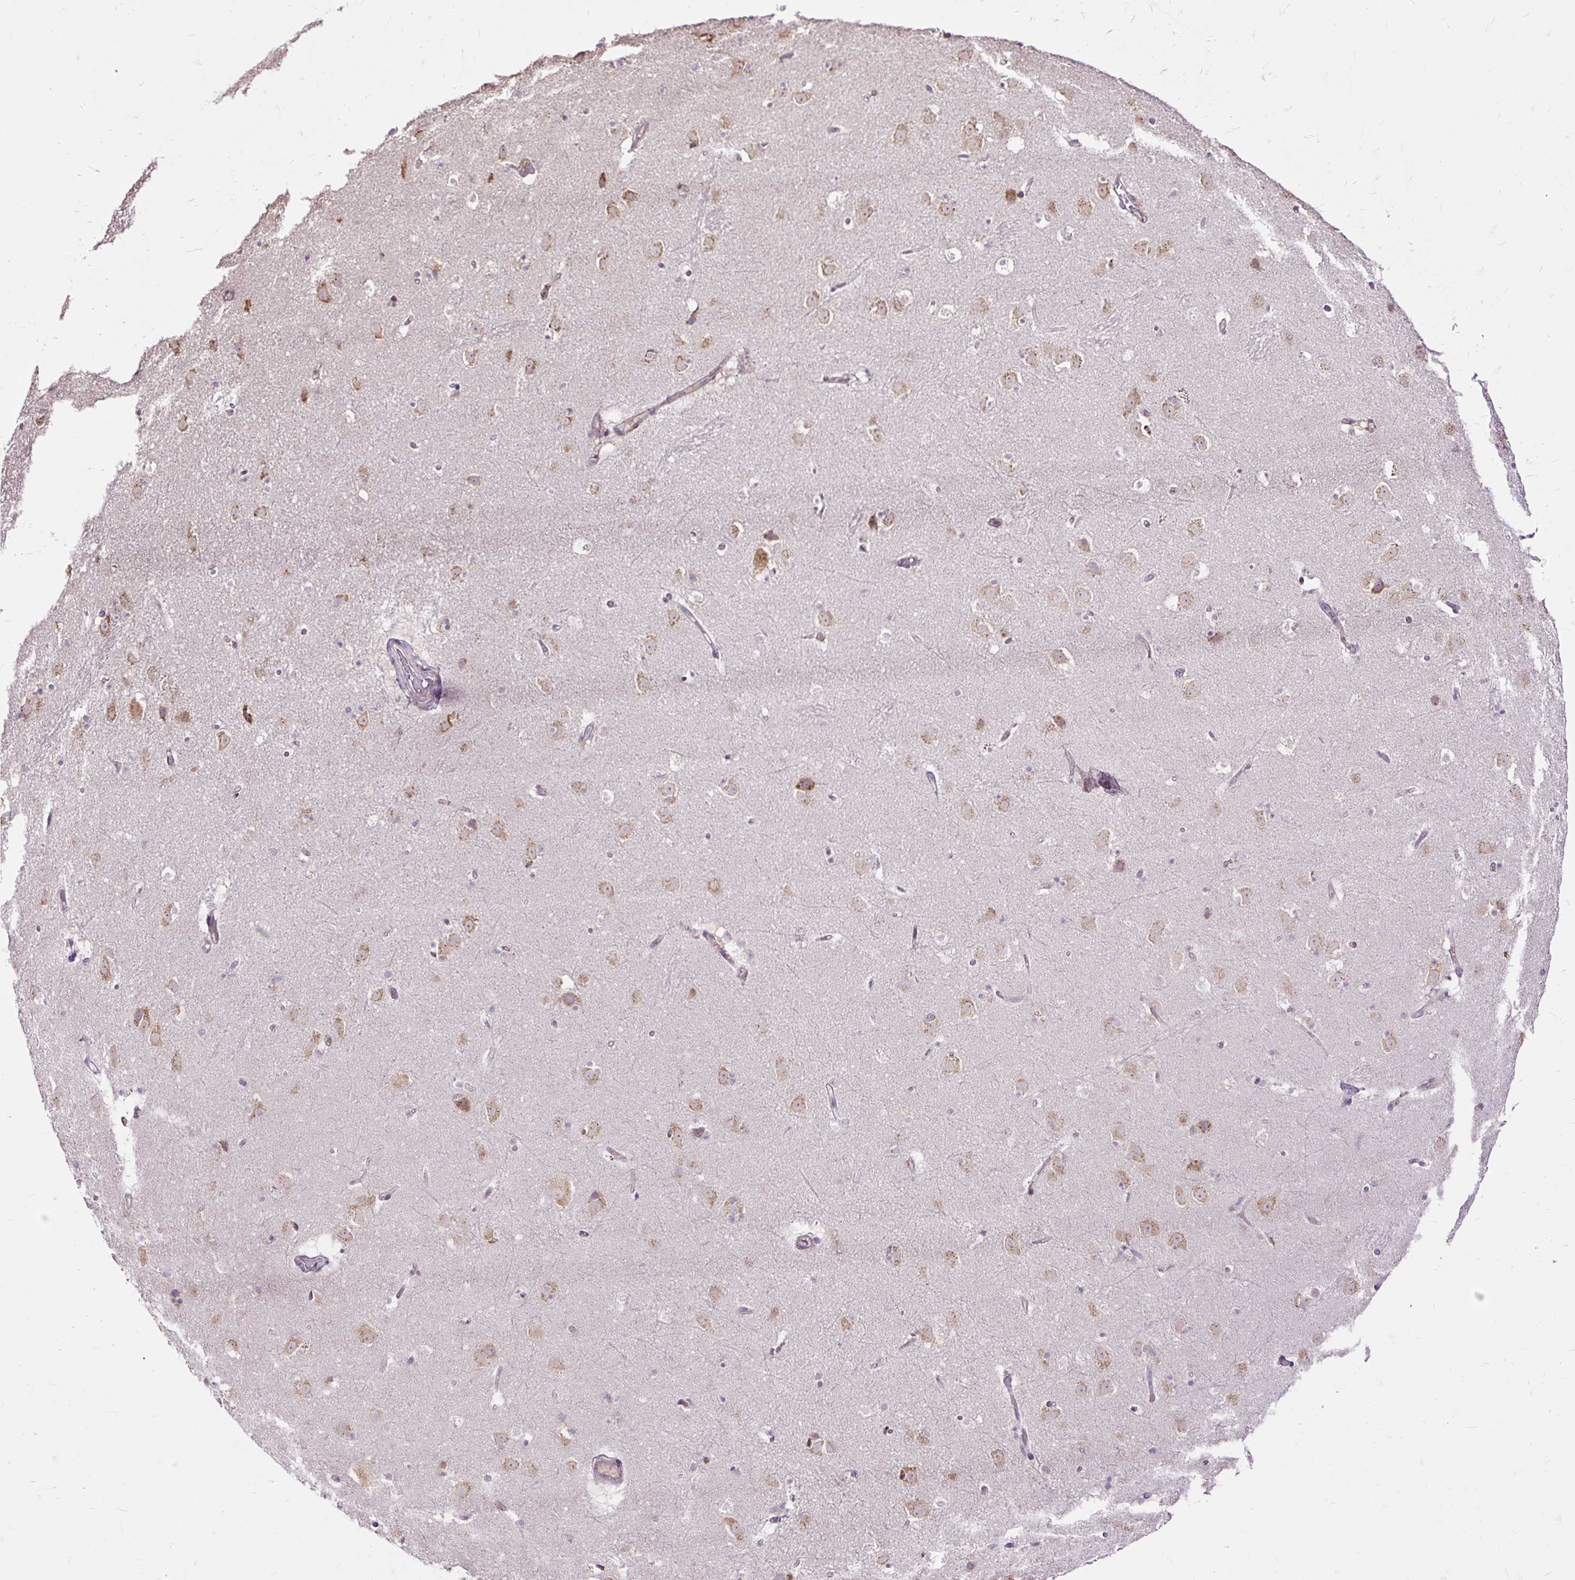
{"staining": {"intensity": "negative", "quantity": "none", "location": "none"}, "tissue": "caudate", "cell_type": "Glial cells", "image_type": "normal", "snomed": [{"axis": "morphology", "description": "Normal tissue, NOS"}, {"axis": "topography", "description": "Lateral ventricle wall"}], "caption": "This is a micrograph of immunohistochemistry (IHC) staining of benign caudate, which shows no staining in glial cells.", "gene": "RPS5", "patient": {"sex": "male", "age": 37}}